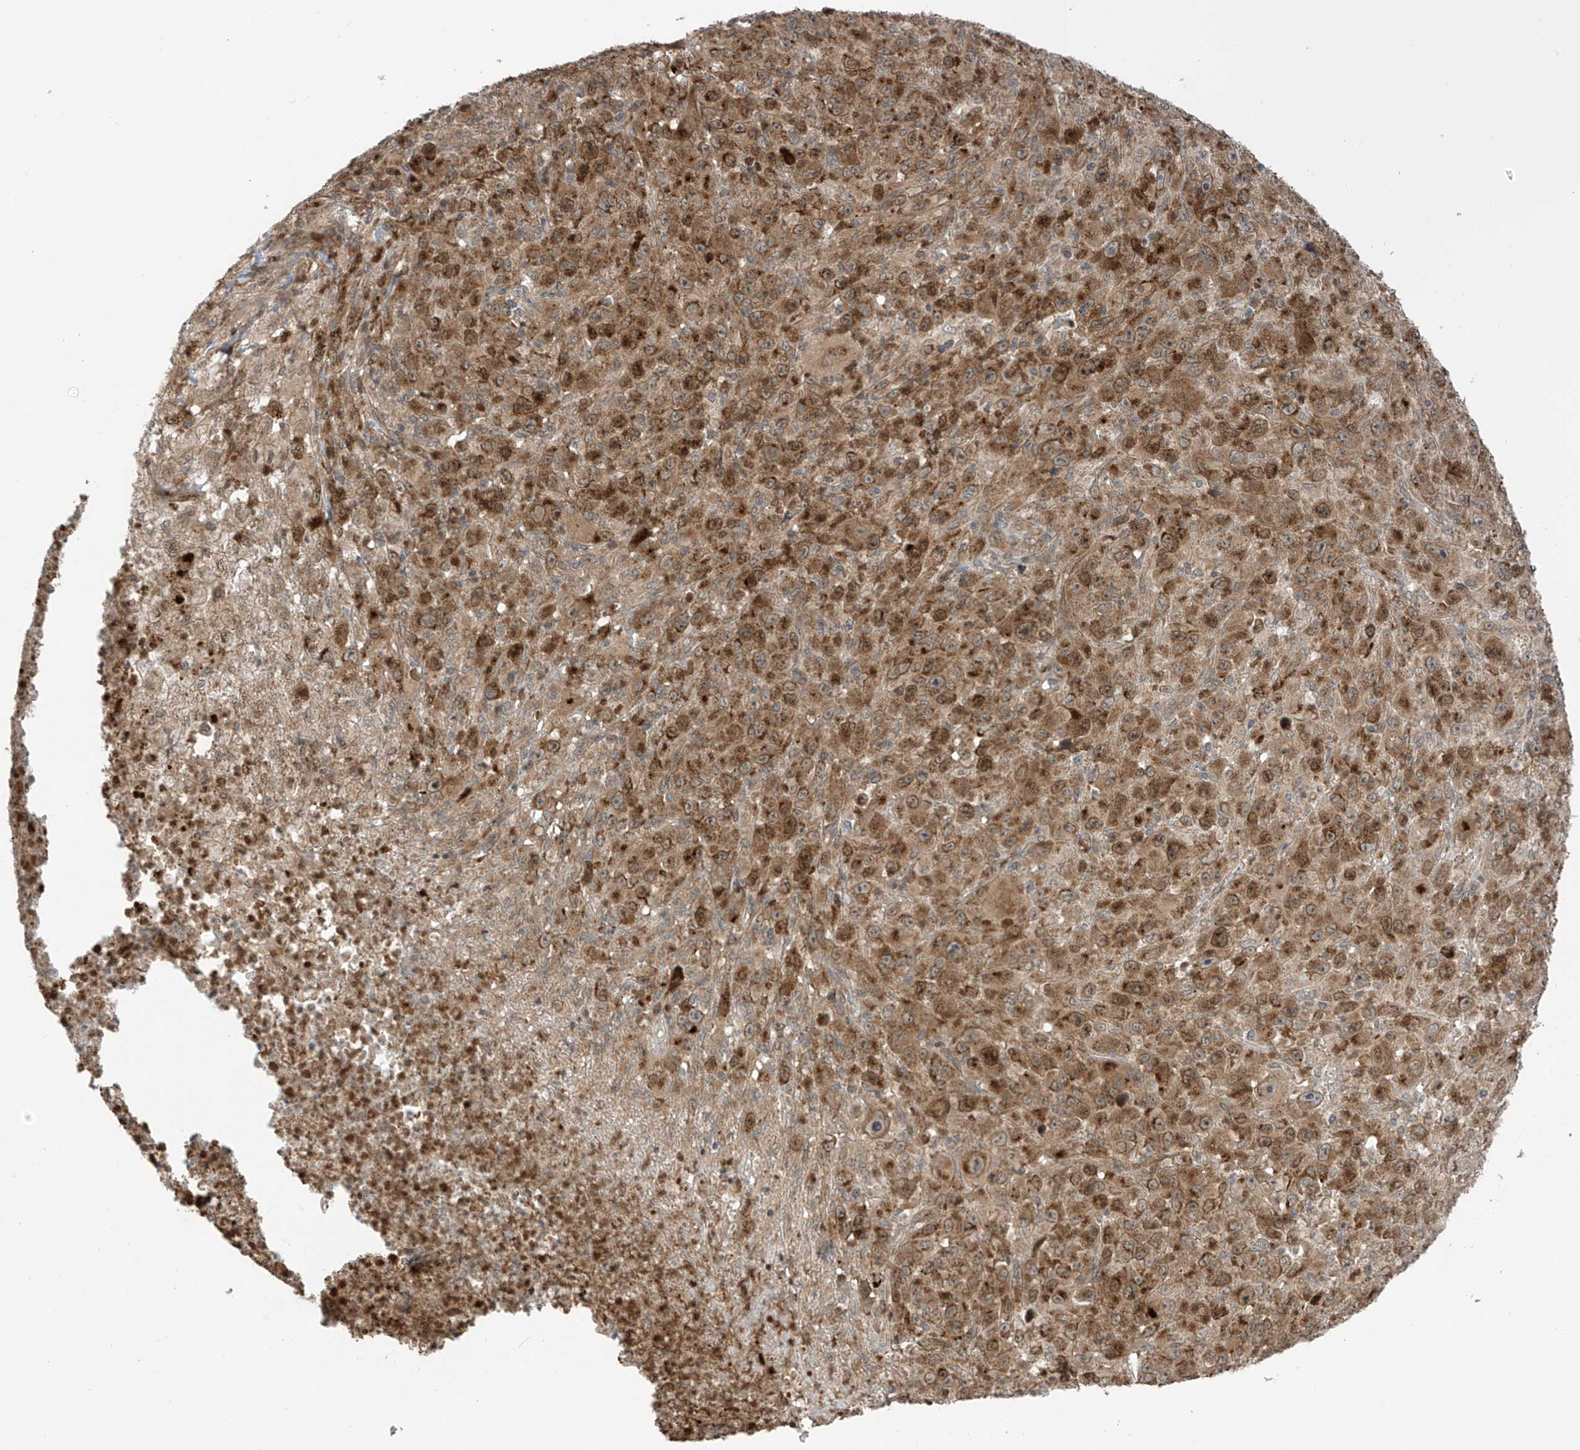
{"staining": {"intensity": "strong", "quantity": ">75%", "location": "cytoplasmic/membranous,nuclear"}, "tissue": "melanoma", "cell_type": "Tumor cells", "image_type": "cancer", "snomed": [{"axis": "morphology", "description": "Malignant melanoma, Metastatic site"}, {"axis": "topography", "description": "Skin"}], "caption": "Approximately >75% of tumor cells in human malignant melanoma (metastatic site) exhibit strong cytoplasmic/membranous and nuclear protein staining as visualized by brown immunohistochemical staining.", "gene": "PDE11A", "patient": {"sex": "female", "age": 56}}